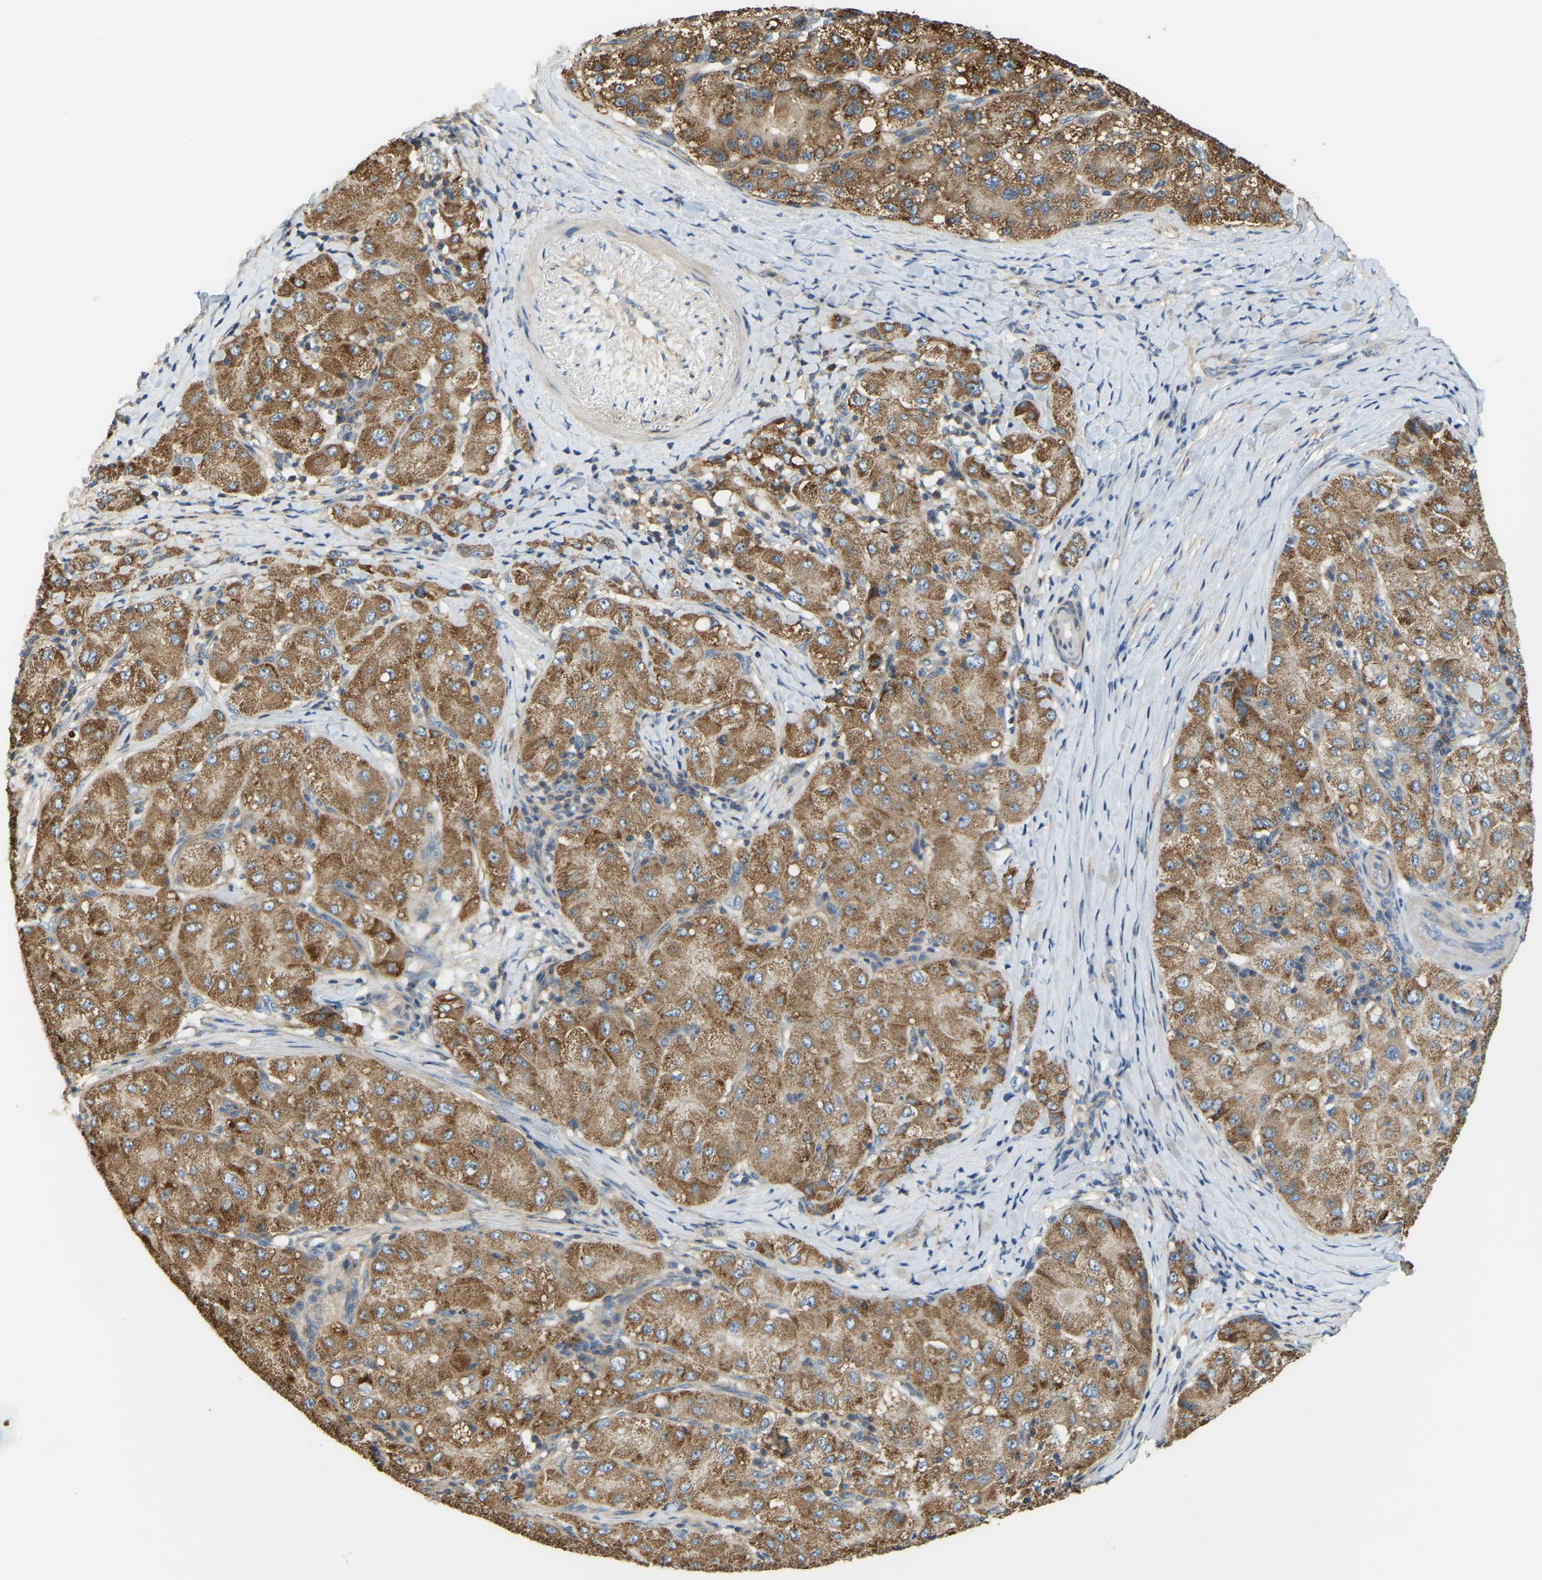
{"staining": {"intensity": "moderate", "quantity": ">75%", "location": "cytoplasmic/membranous"}, "tissue": "liver cancer", "cell_type": "Tumor cells", "image_type": "cancer", "snomed": [{"axis": "morphology", "description": "Carcinoma, Hepatocellular, NOS"}, {"axis": "topography", "description": "Liver"}], "caption": "Human liver cancer (hepatocellular carcinoma) stained for a protein (brown) demonstrates moderate cytoplasmic/membranous positive expression in about >75% of tumor cells.", "gene": "AHNAK", "patient": {"sex": "male", "age": 80}}